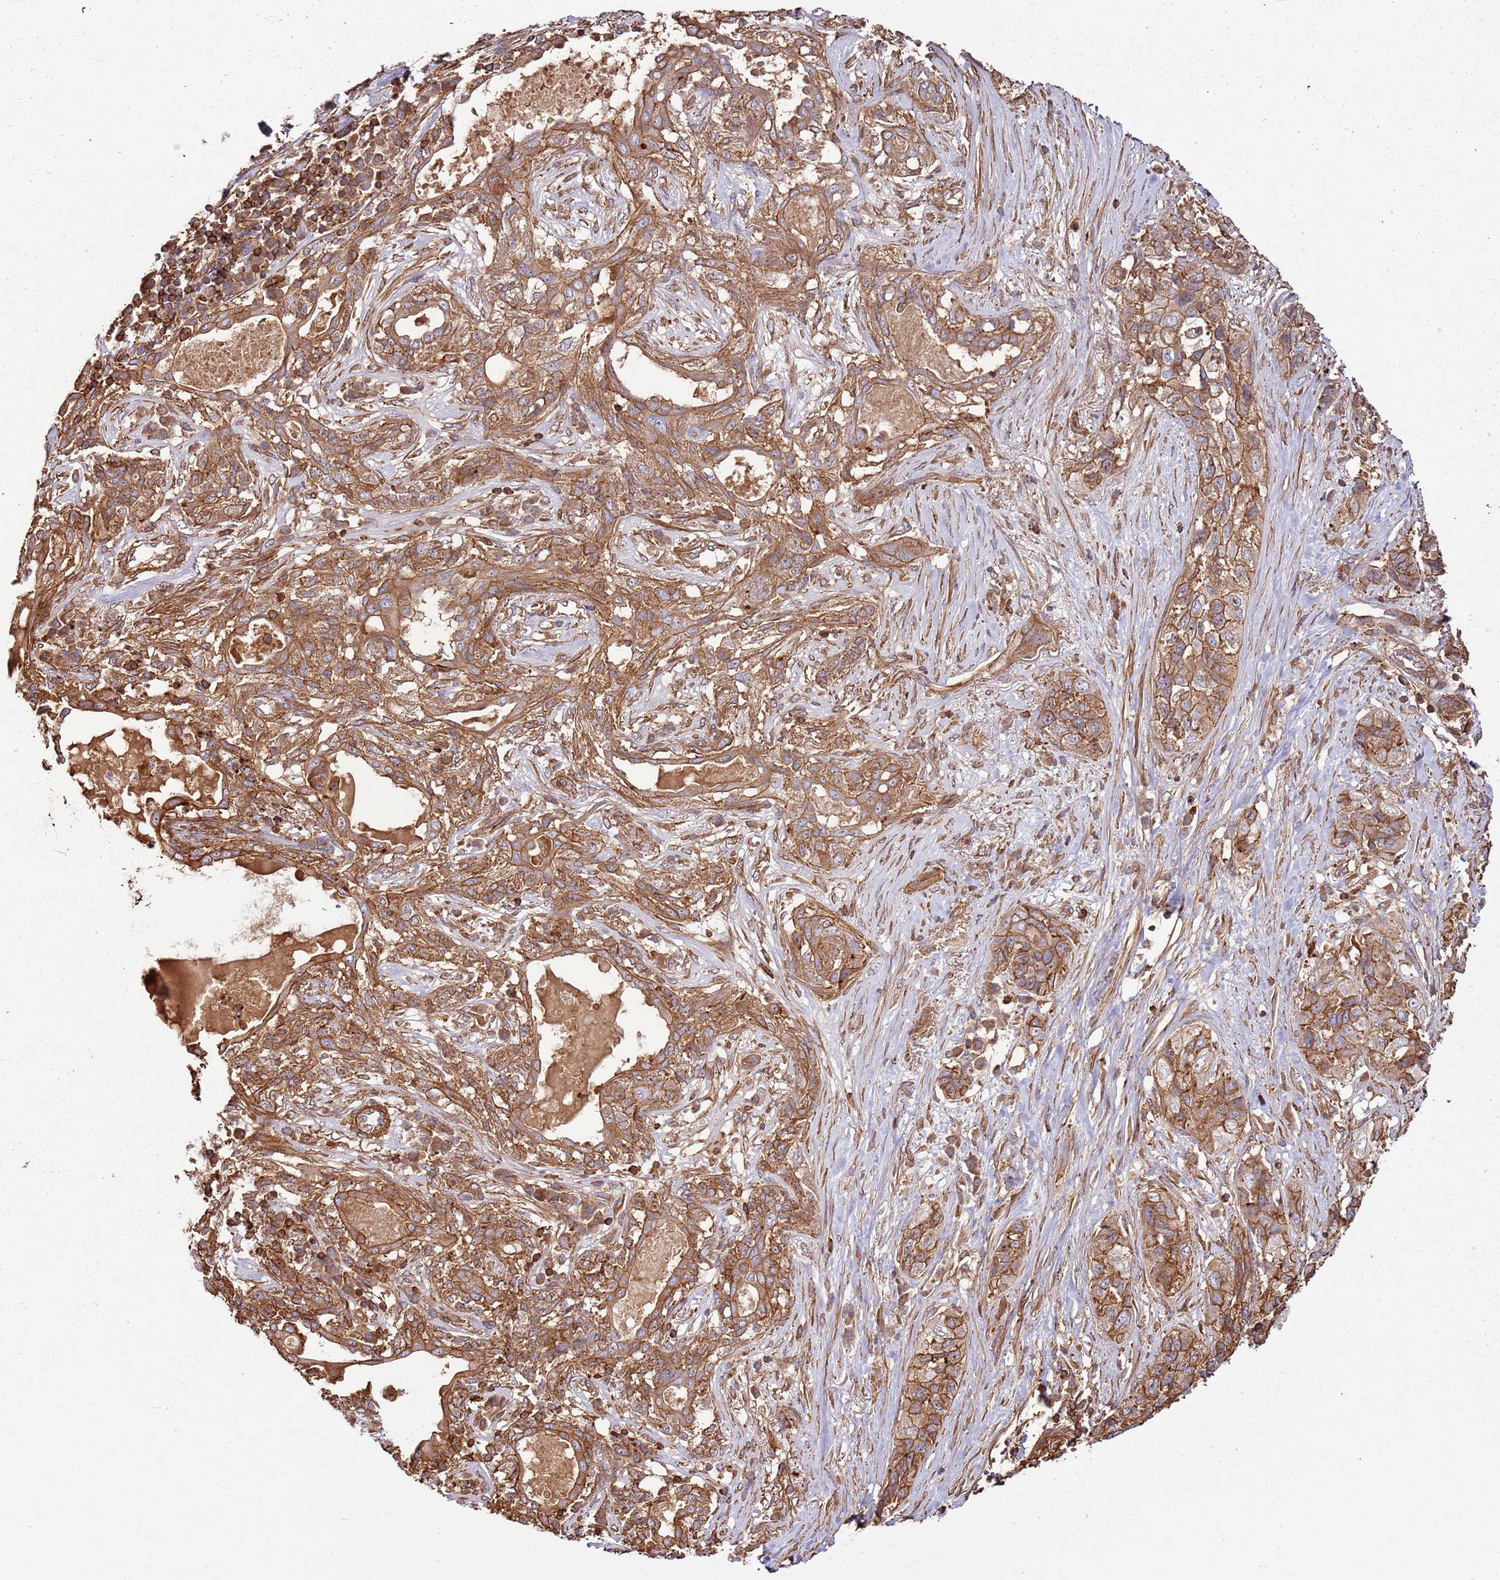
{"staining": {"intensity": "moderate", "quantity": ">75%", "location": "cytoplasmic/membranous"}, "tissue": "lung cancer", "cell_type": "Tumor cells", "image_type": "cancer", "snomed": [{"axis": "morphology", "description": "Squamous cell carcinoma, NOS"}, {"axis": "topography", "description": "Lung"}], "caption": "Protein staining displays moderate cytoplasmic/membranous expression in about >75% of tumor cells in lung cancer. Immunohistochemistry stains the protein in brown and the nuclei are stained blue.", "gene": "ACVR2A", "patient": {"sex": "female", "age": 70}}